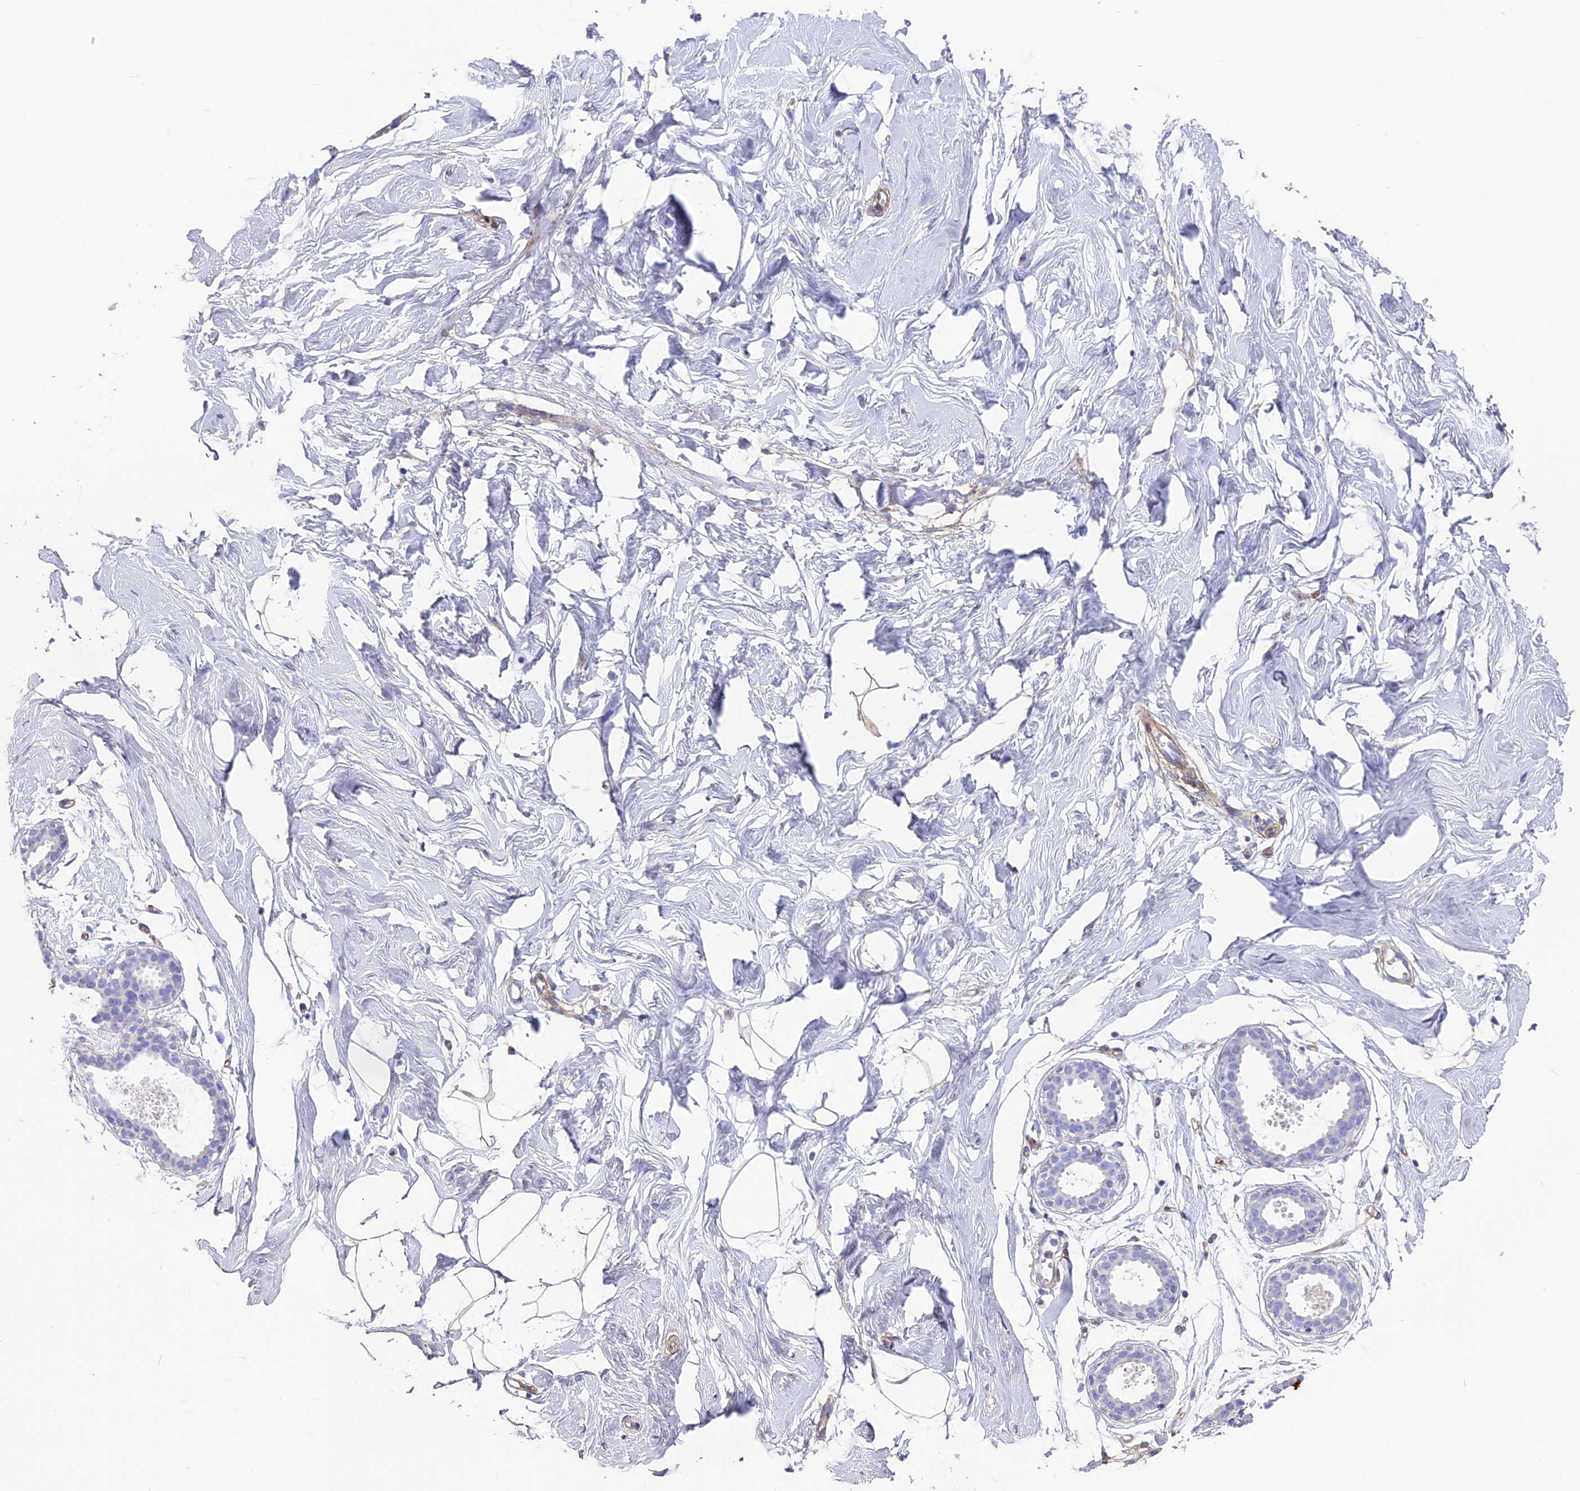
{"staining": {"intensity": "negative", "quantity": "none", "location": "none"}, "tissue": "breast", "cell_type": "Adipocytes", "image_type": "normal", "snomed": [{"axis": "morphology", "description": "Normal tissue, NOS"}, {"axis": "morphology", "description": "Adenoma, NOS"}, {"axis": "topography", "description": "Breast"}], "caption": "High magnification brightfield microscopy of unremarkable breast stained with DAB (brown) and counterstained with hematoxylin (blue): adipocytes show no significant staining. (Immunohistochemistry (ihc), brightfield microscopy, high magnification).", "gene": "TNS1", "patient": {"sex": "female", "age": 23}}